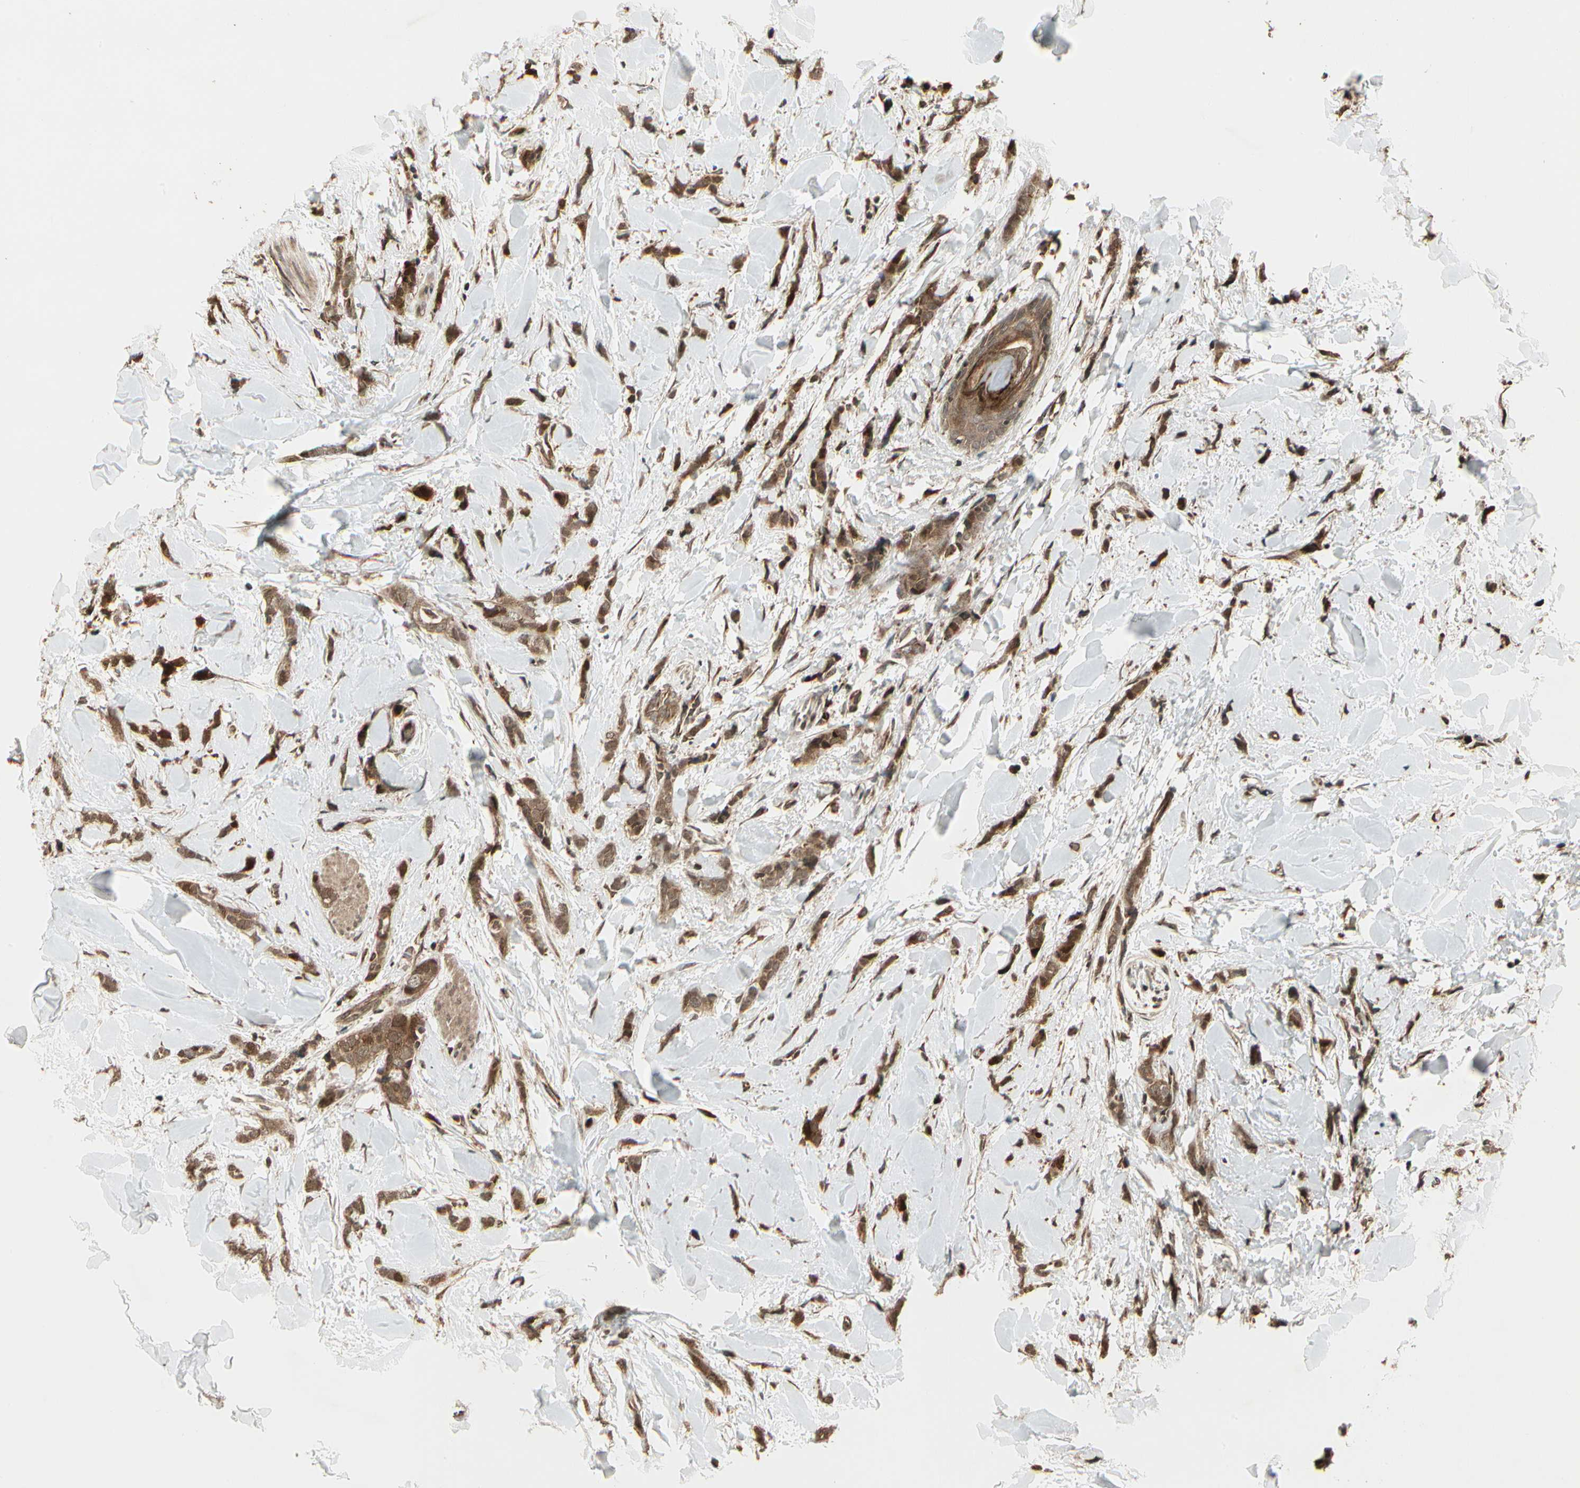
{"staining": {"intensity": "moderate", "quantity": ">75%", "location": "cytoplasmic/membranous"}, "tissue": "breast cancer", "cell_type": "Tumor cells", "image_type": "cancer", "snomed": [{"axis": "morphology", "description": "Lobular carcinoma"}, {"axis": "topography", "description": "Skin"}, {"axis": "topography", "description": "Breast"}], "caption": "IHC (DAB) staining of human lobular carcinoma (breast) reveals moderate cytoplasmic/membranous protein expression in approximately >75% of tumor cells.", "gene": "GLUL", "patient": {"sex": "female", "age": 46}}